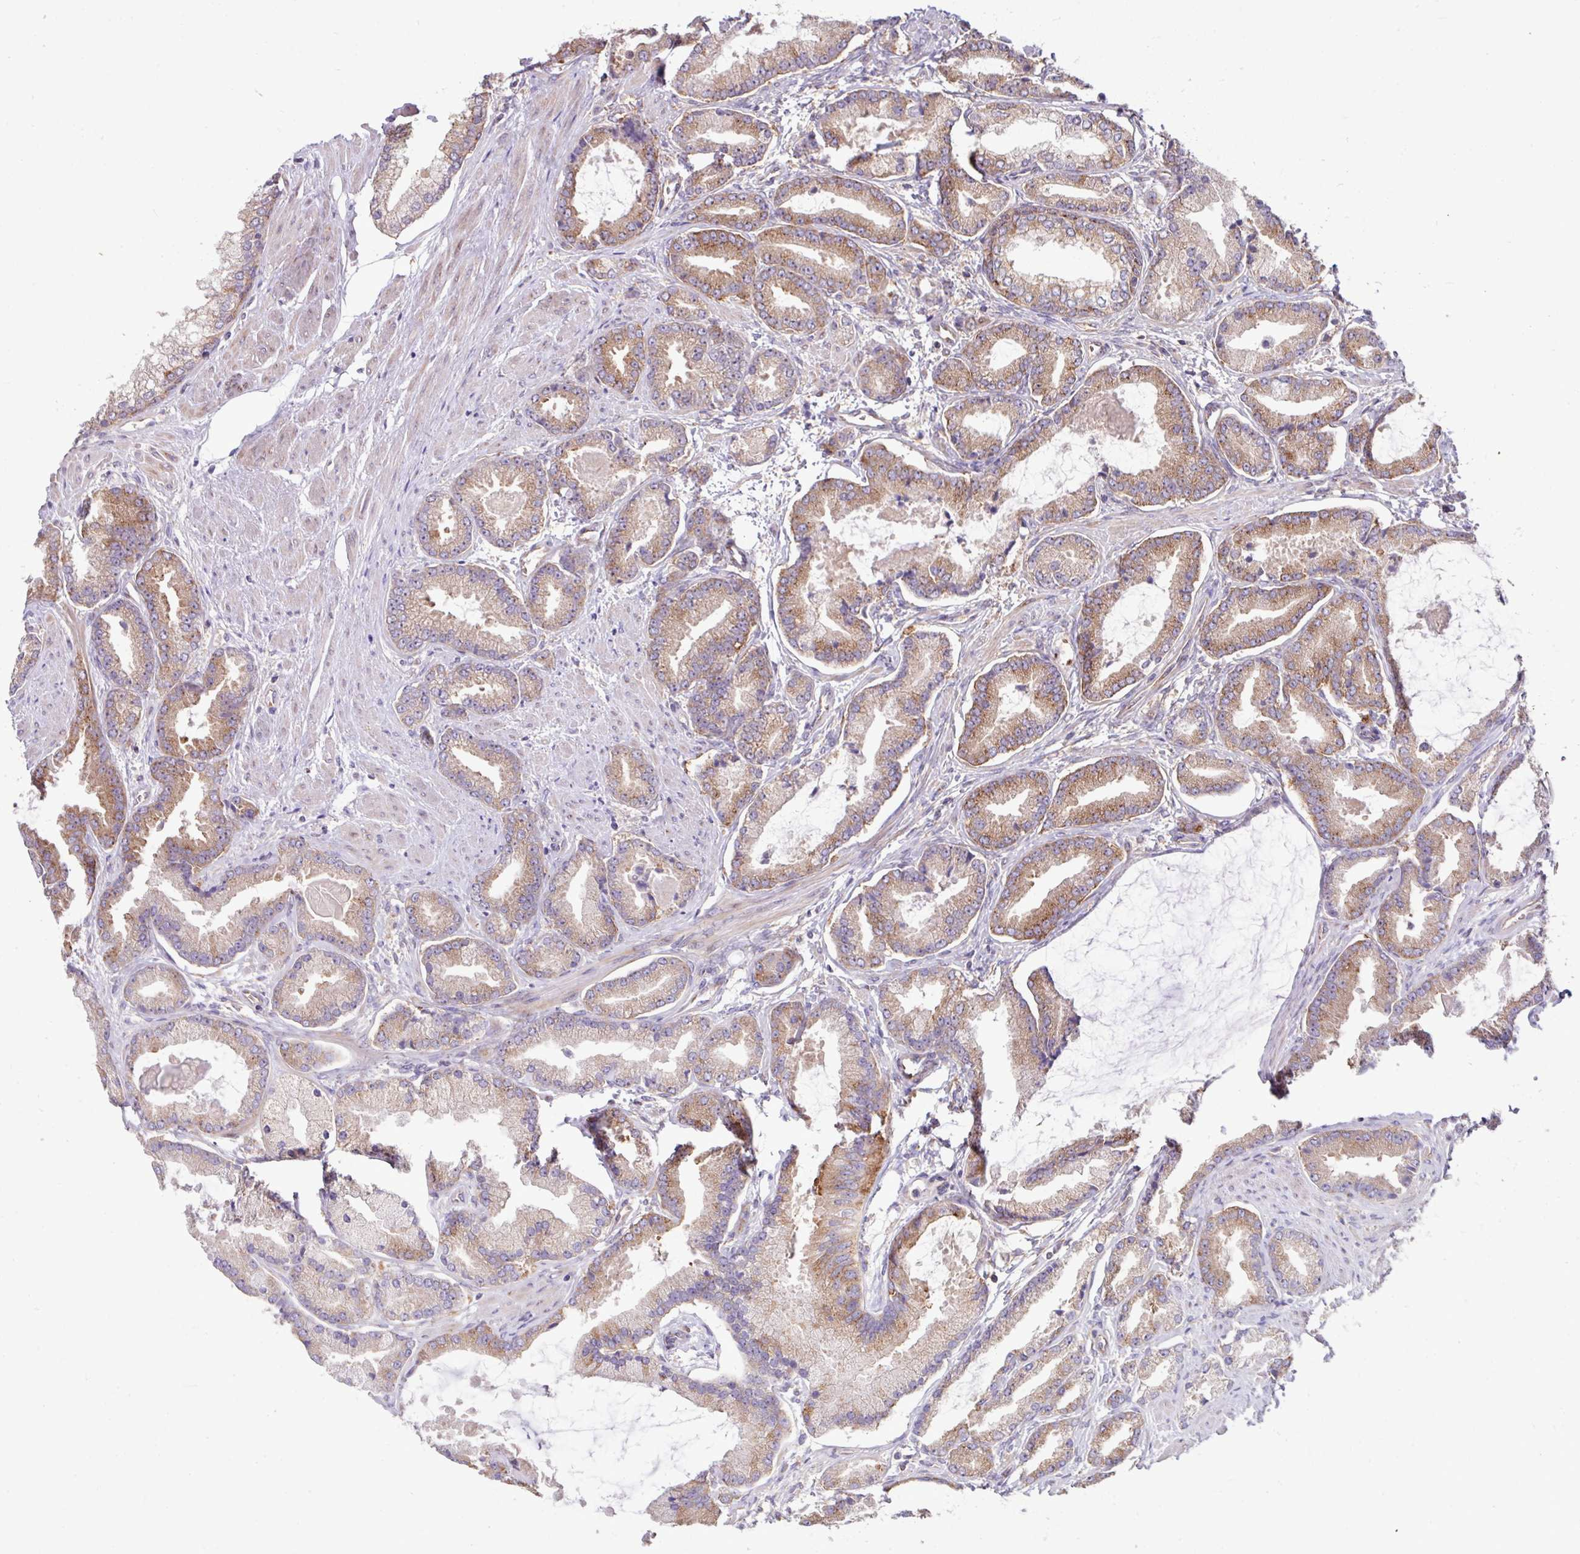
{"staining": {"intensity": "moderate", "quantity": ">75%", "location": "cytoplasmic/membranous"}, "tissue": "prostate cancer", "cell_type": "Tumor cells", "image_type": "cancer", "snomed": [{"axis": "morphology", "description": "Adenocarcinoma, Low grade"}, {"axis": "topography", "description": "Prostate"}], "caption": "Brown immunohistochemical staining in prostate cancer (adenocarcinoma (low-grade)) exhibits moderate cytoplasmic/membranous positivity in approximately >75% of tumor cells. (DAB IHC, brown staining for protein, blue staining for nuclei).", "gene": "LSM12", "patient": {"sex": "male", "age": 62}}